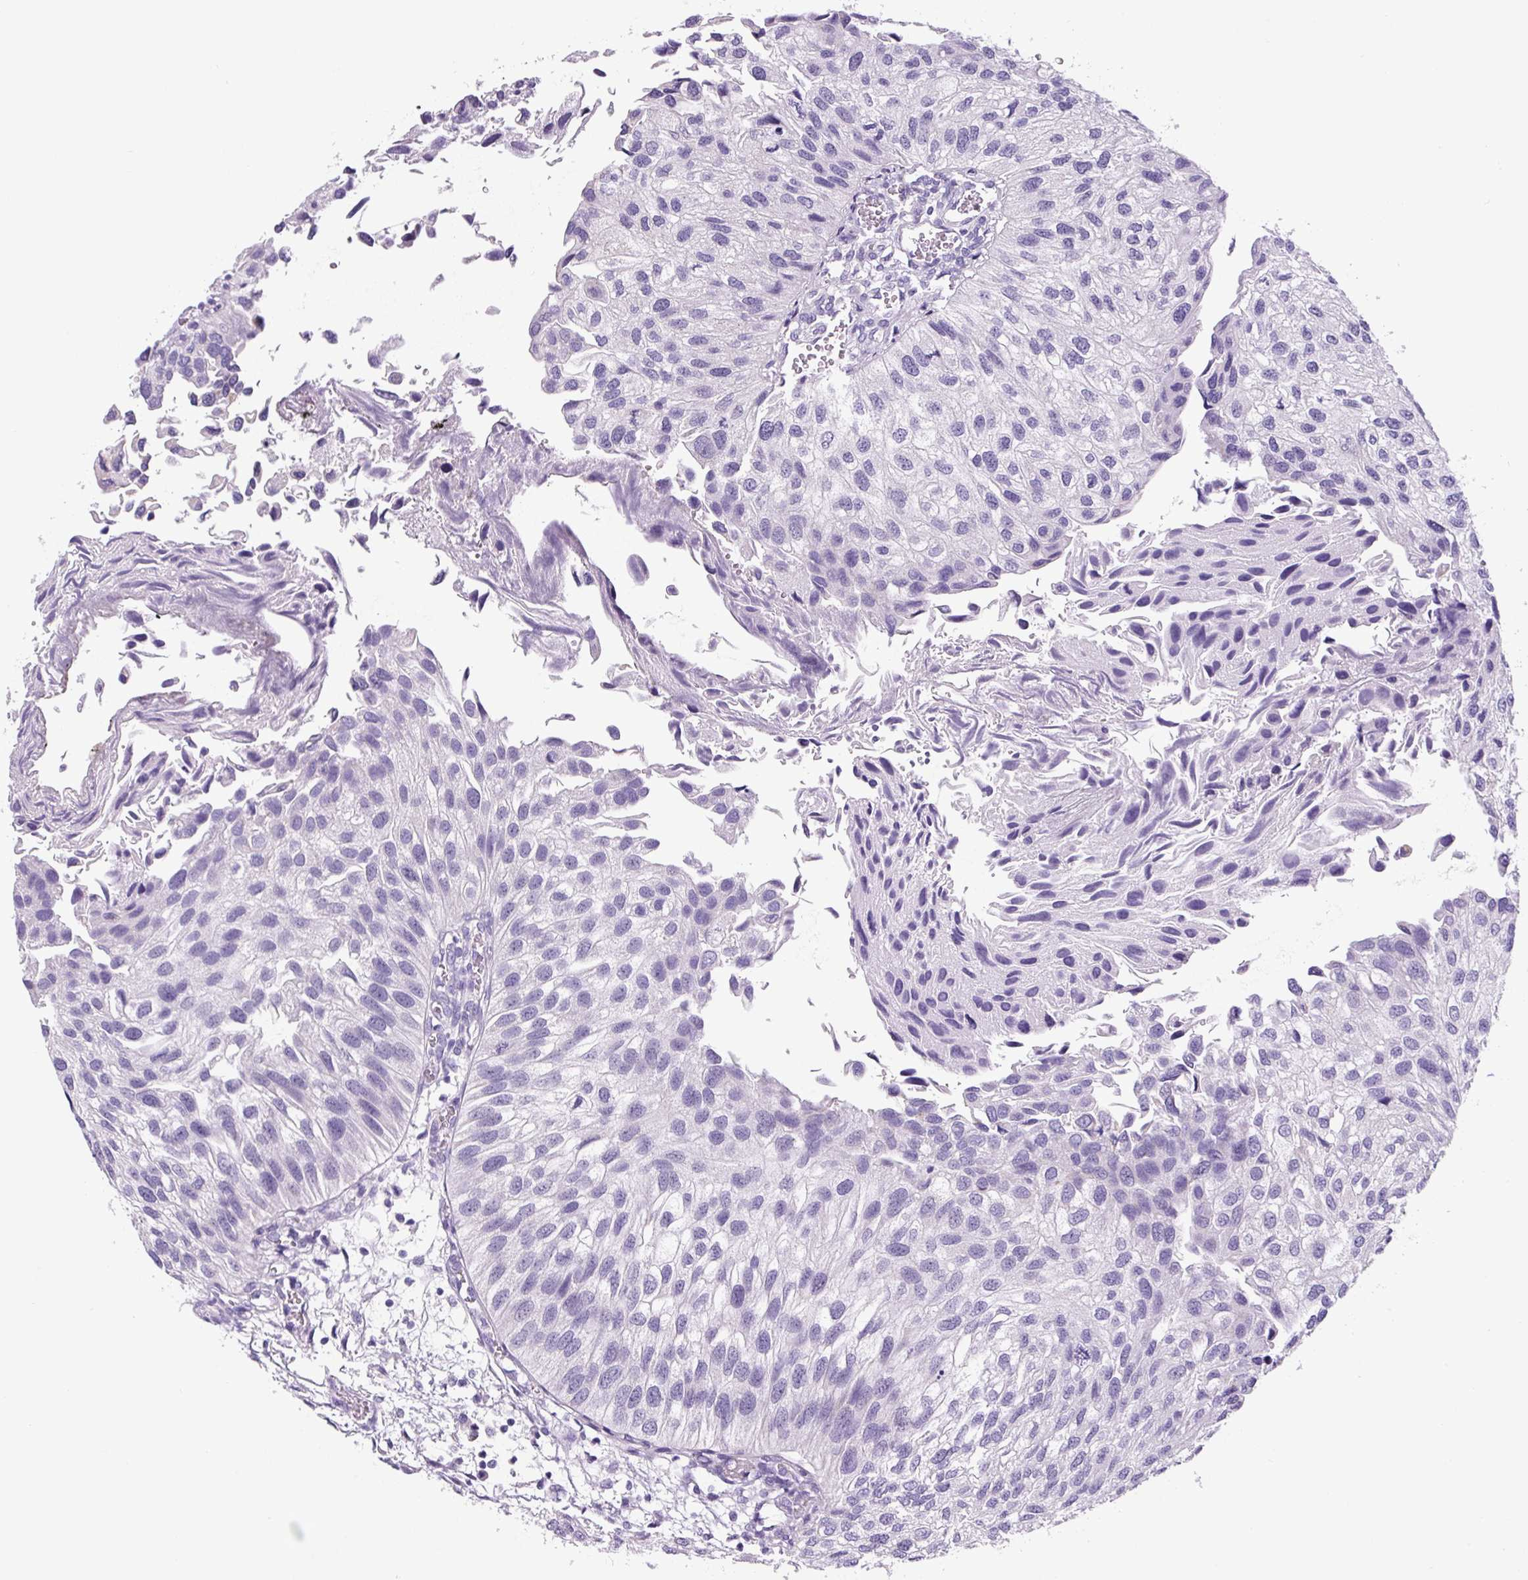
{"staining": {"intensity": "negative", "quantity": "none", "location": "none"}, "tissue": "urothelial cancer", "cell_type": "Tumor cells", "image_type": "cancer", "snomed": [{"axis": "morphology", "description": "Urothelial carcinoma, Low grade"}, {"axis": "topography", "description": "Urinary bladder"}], "caption": "Immunohistochemistry micrograph of neoplastic tissue: low-grade urothelial carcinoma stained with DAB displays no significant protein expression in tumor cells.", "gene": "CHGA", "patient": {"sex": "female", "age": 89}}